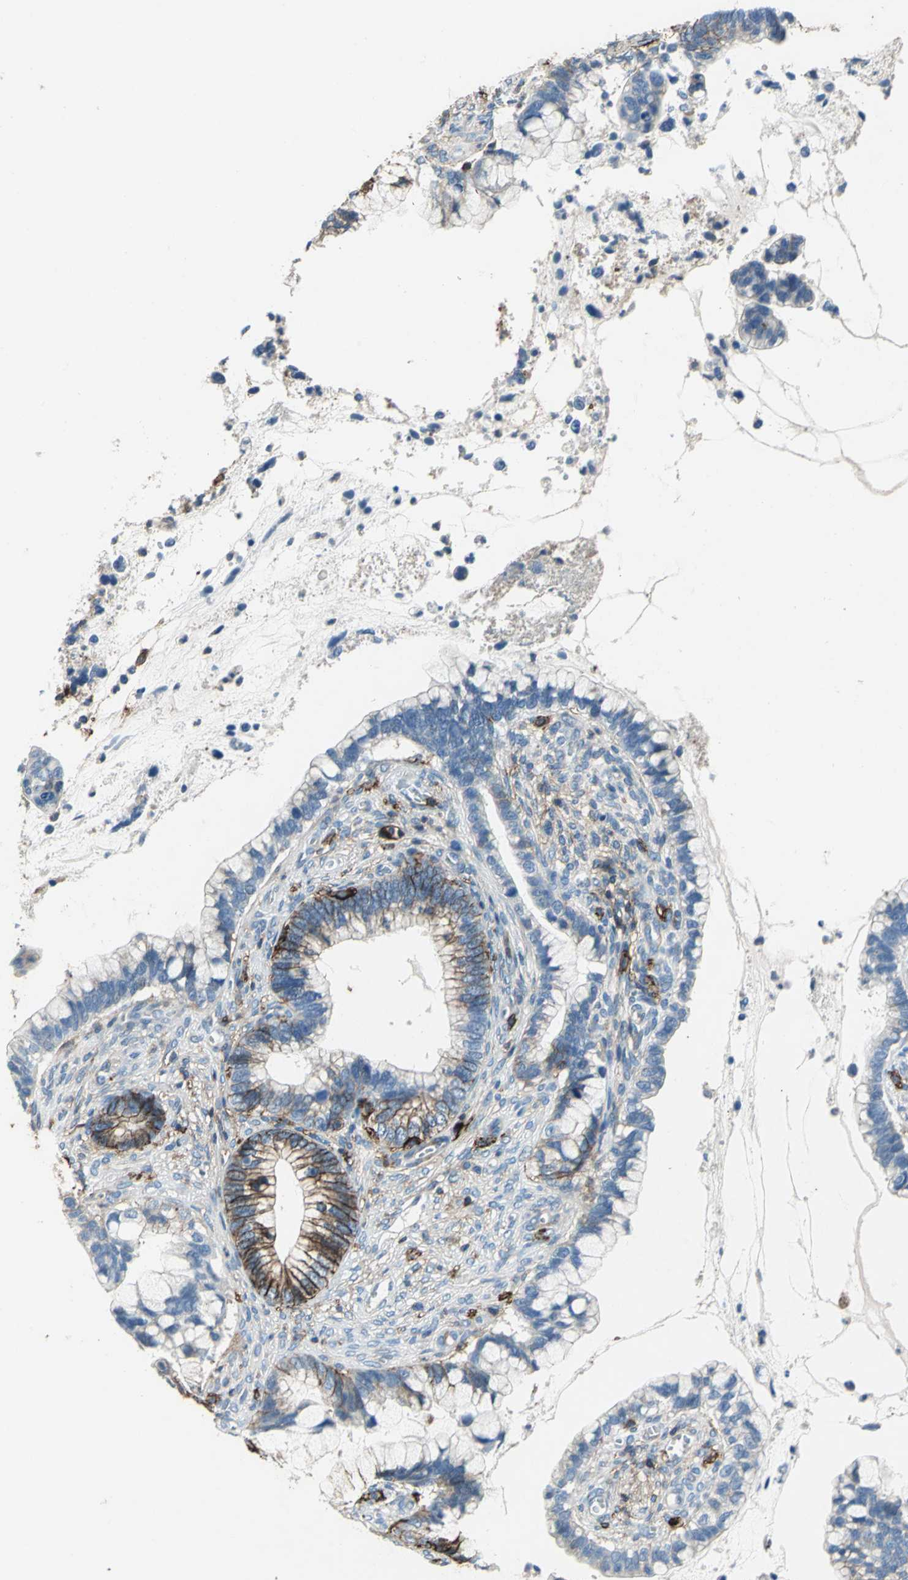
{"staining": {"intensity": "strong", "quantity": "25%-75%", "location": "cytoplasmic/membranous"}, "tissue": "cervical cancer", "cell_type": "Tumor cells", "image_type": "cancer", "snomed": [{"axis": "morphology", "description": "Adenocarcinoma, NOS"}, {"axis": "topography", "description": "Cervix"}], "caption": "DAB (3,3'-diaminobenzidine) immunohistochemical staining of cervical adenocarcinoma shows strong cytoplasmic/membranous protein expression in about 25%-75% of tumor cells. The protein is stained brown, and the nuclei are stained in blue (DAB IHC with brightfield microscopy, high magnification).", "gene": "CD44", "patient": {"sex": "female", "age": 44}}